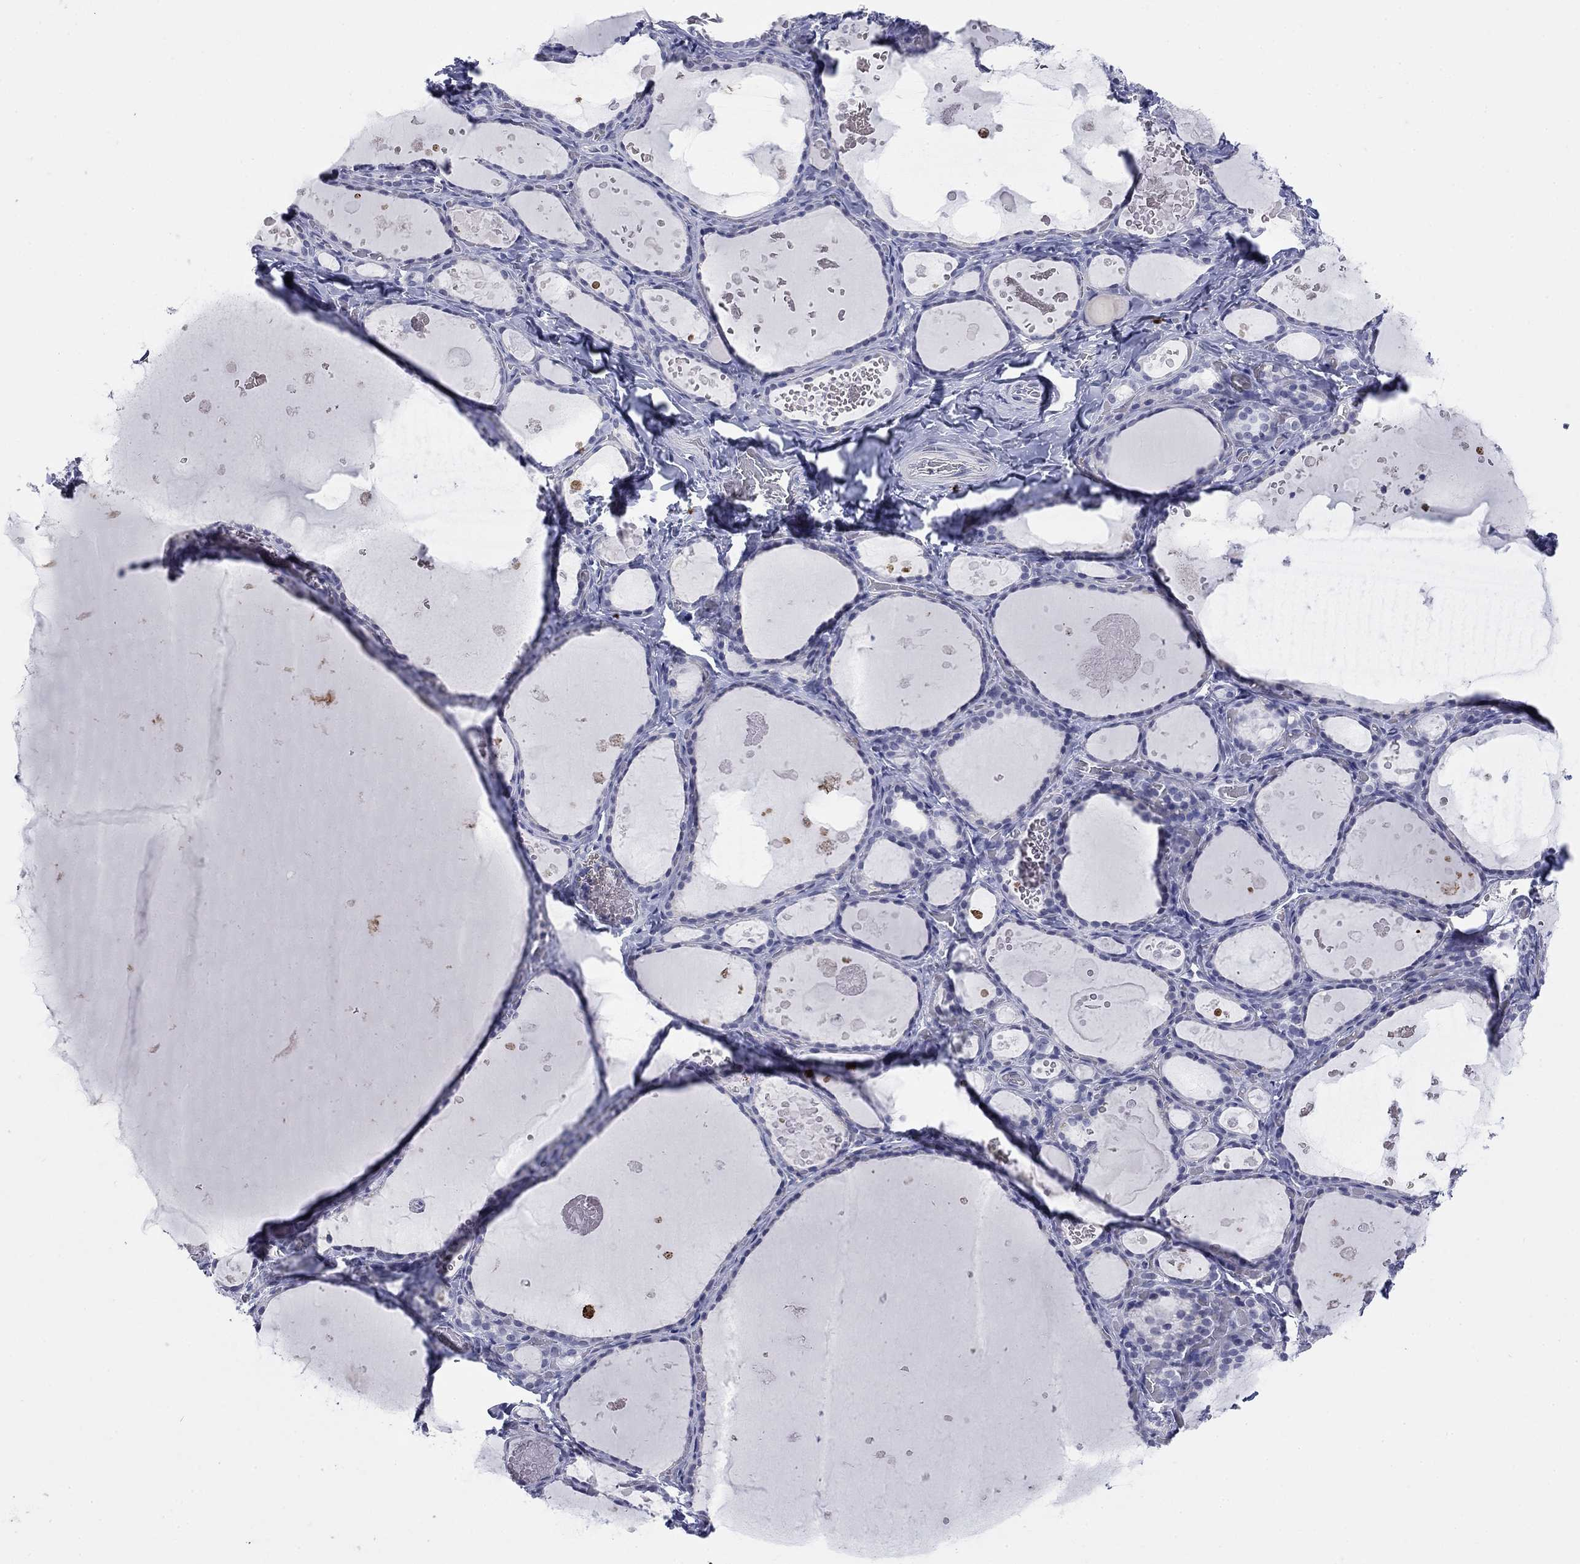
{"staining": {"intensity": "negative", "quantity": "none", "location": "none"}, "tissue": "thyroid gland", "cell_type": "Glandular cells", "image_type": "normal", "snomed": [{"axis": "morphology", "description": "Normal tissue, NOS"}, {"axis": "topography", "description": "Thyroid gland"}], "caption": "Immunohistochemistry (IHC) image of normal thyroid gland: thyroid gland stained with DAB (3,3'-diaminobenzidine) exhibits no significant protein expression in glandular cells. Brightfield microscopy of immunohistochemistry stained with DAB (3,3'-diaminobenzidine) (brown) and hematoxylin (blue), captured at high magnification.", "gene": "ECEL1", "patient": {"sex": "female", "age": 56}}